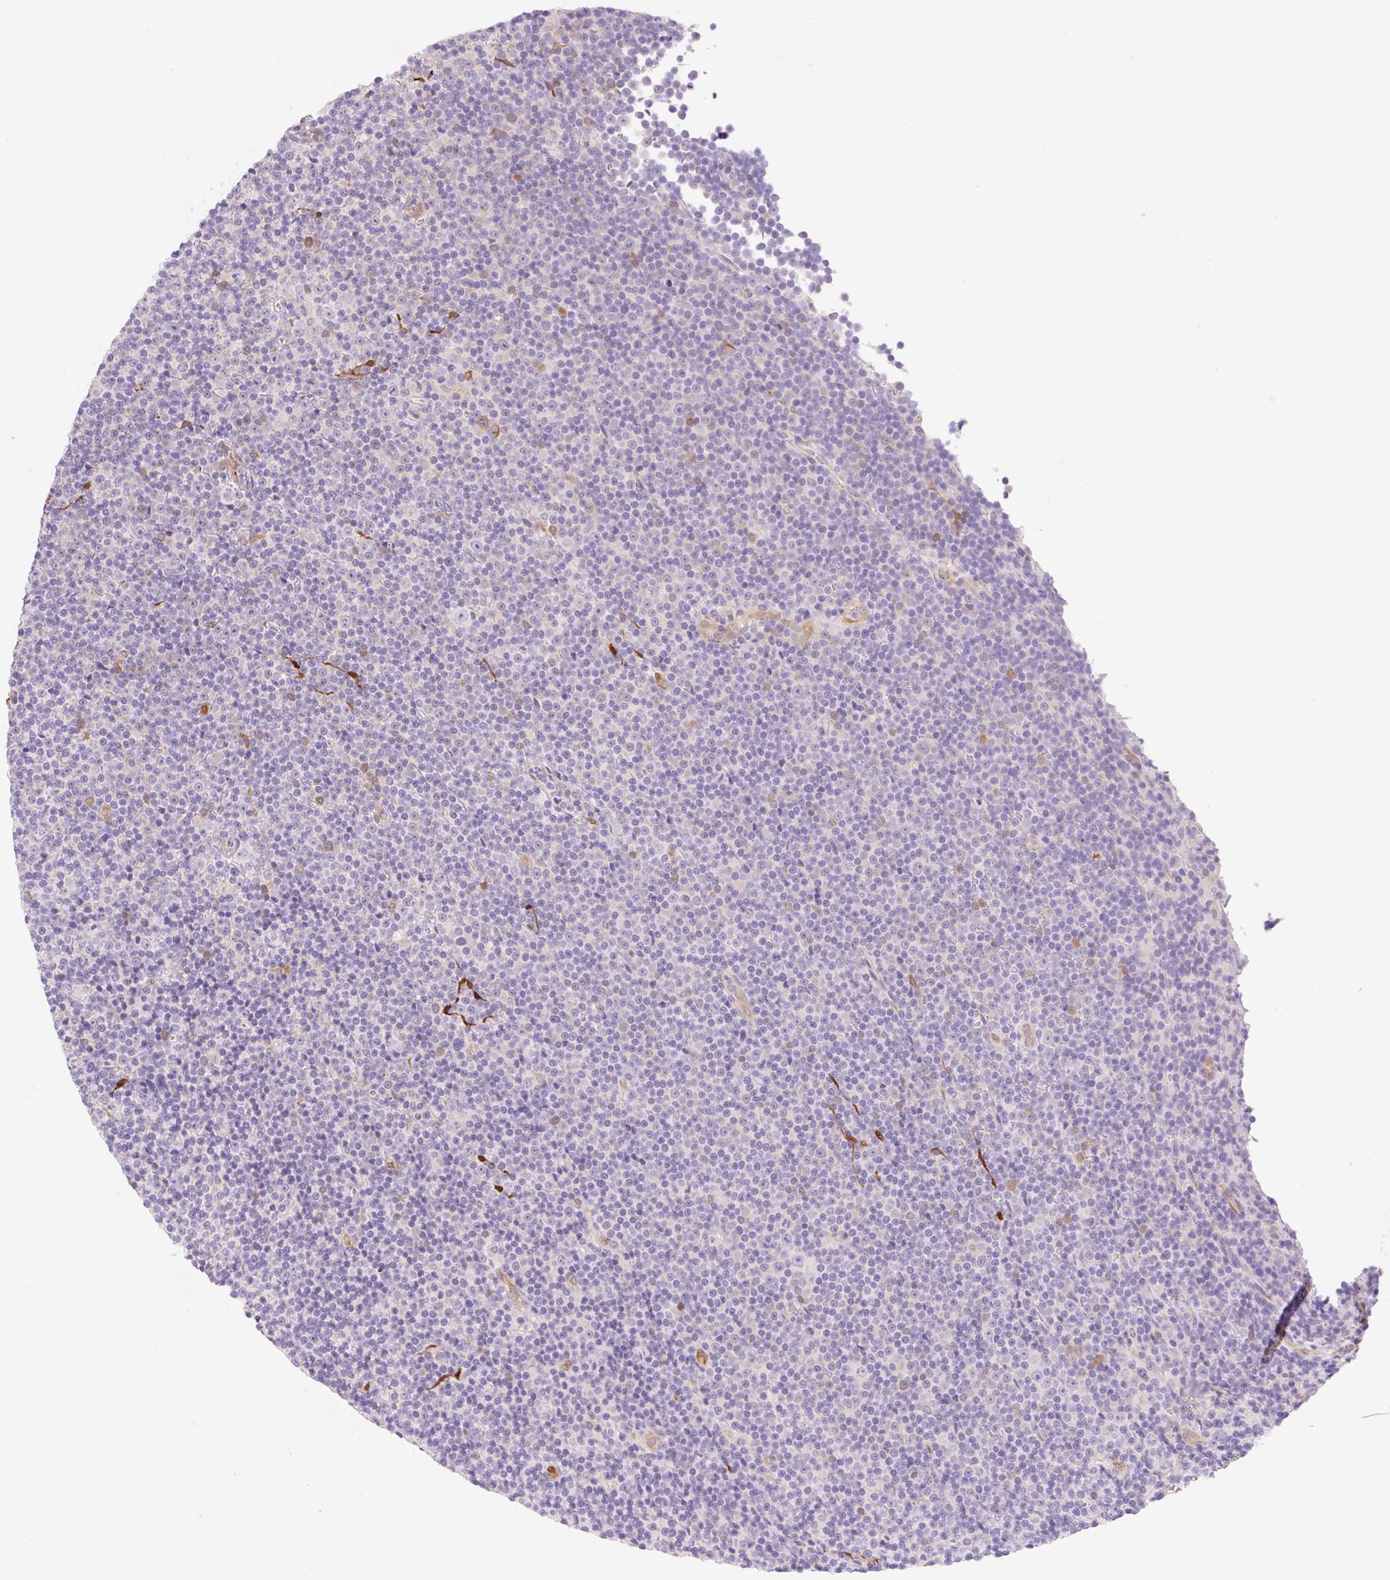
{"staining": {"intensity": "negative", "quantity": "none", "location": "none"}, "tissue": "lymphoma", "cell_type": "Tumor cells", "image_type": "cancer", "snomed": [{"axis": "morphology", "description": "Malignant lymphoma, non-Hodgkin's type, Low grade"}, {"axis": "topography", "description": "Lymph node"}], "caption": "IHC histopathology image of human lymphoma stained for a protein (brown), which displays no staining in tumor cells.", "gene": "FABP5", "patient": {"sex": "female", "age": 67}}